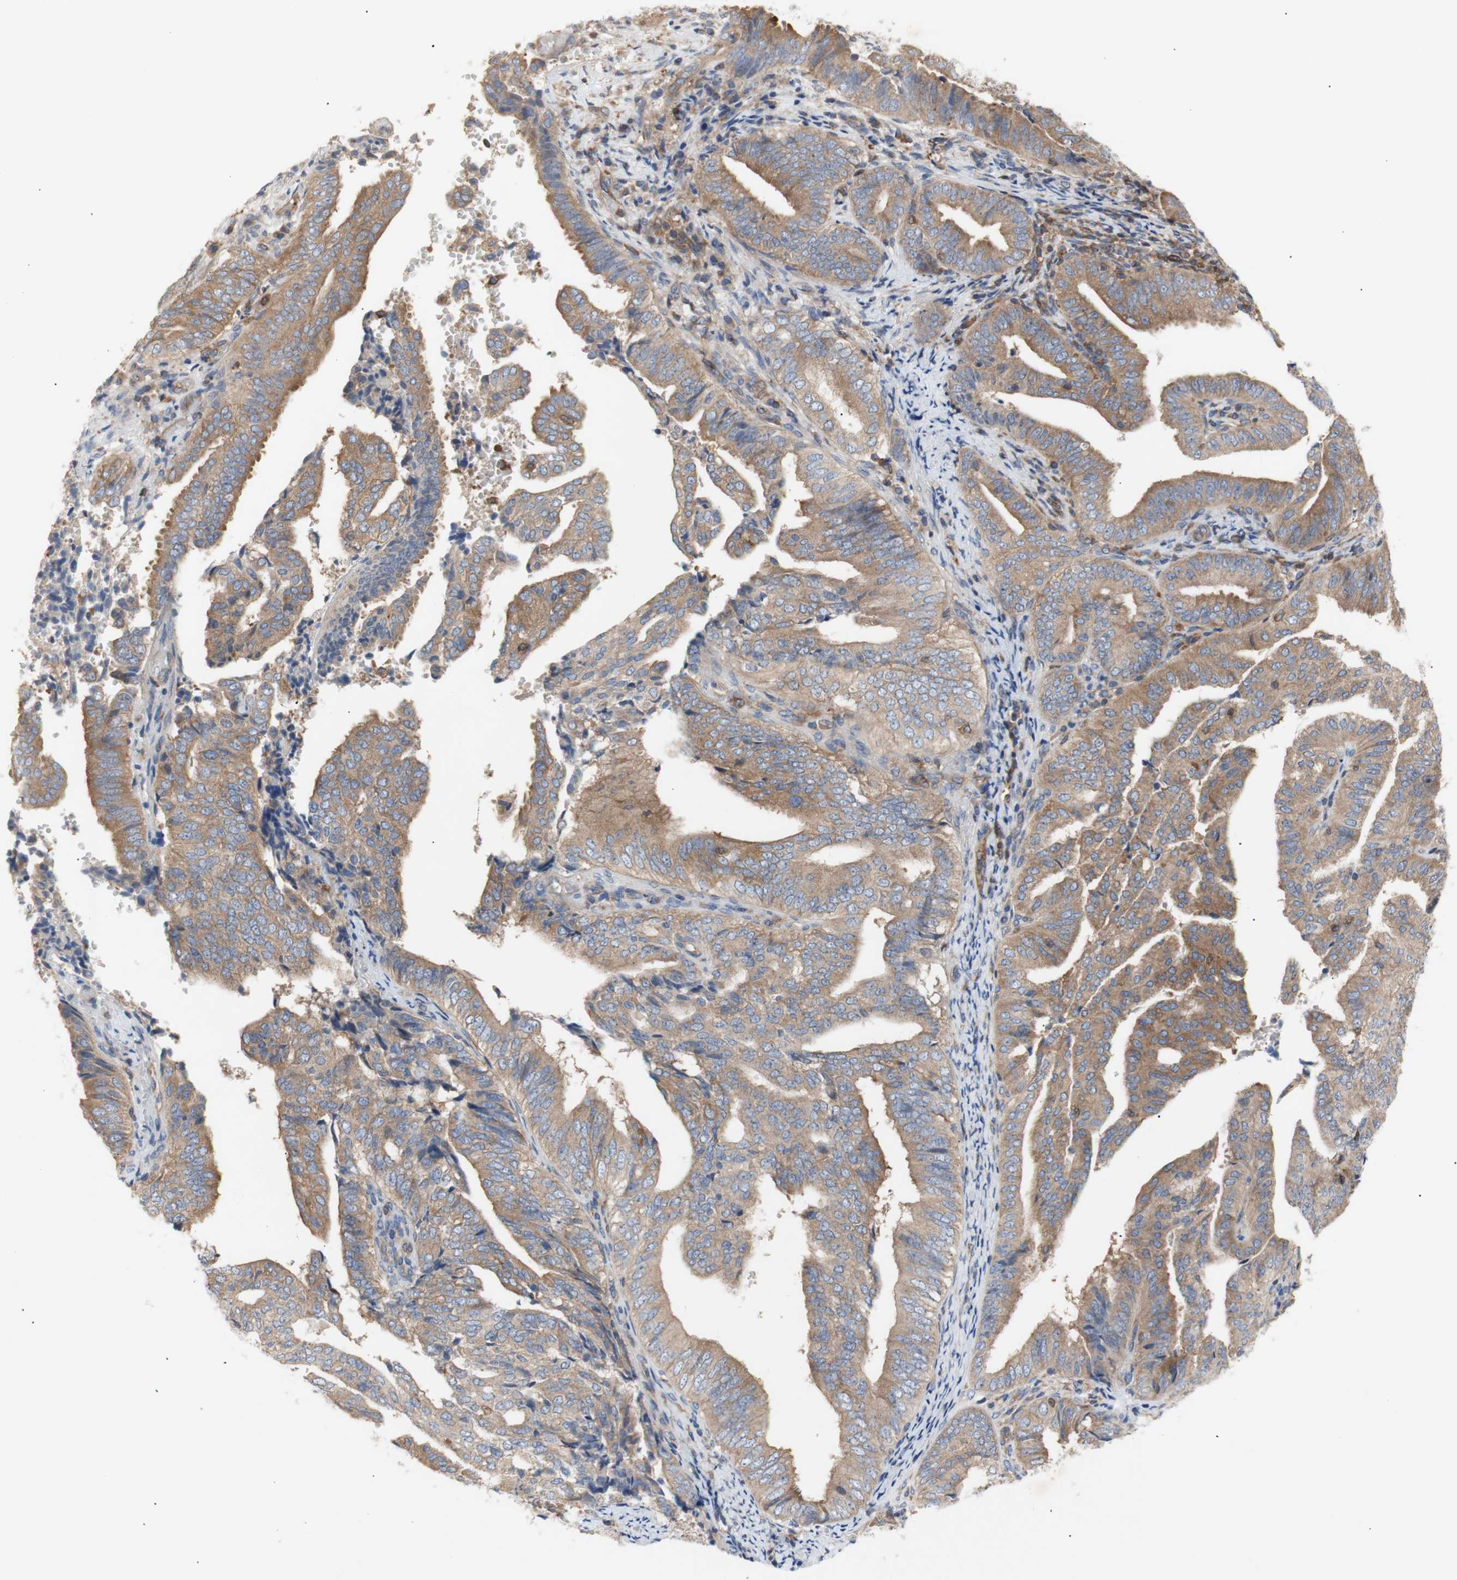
{"staining": {"intensity": "moderate", "quantity": ">75%", "location": "cytoplasmic/membranous"}, "tissue": "endometrial cancer", "cell_type": "Tumor cells", "image_type": "cancer", "snomed": [{"axis": "morphology", "description": "Adenocarcinoma, NOS"}, {"axis": "topography", "description": "Endometrium"}], "caption": "IHC histopathology image of endometrial adenocarcinoma stained for a protein (brown), which demonstrates medium levels of moderate cytoplasmic/membranous expression in approximately >75% of tumor cells.", "gene": "IKBKG", "patient": {"sex": "female", "age": 58}}